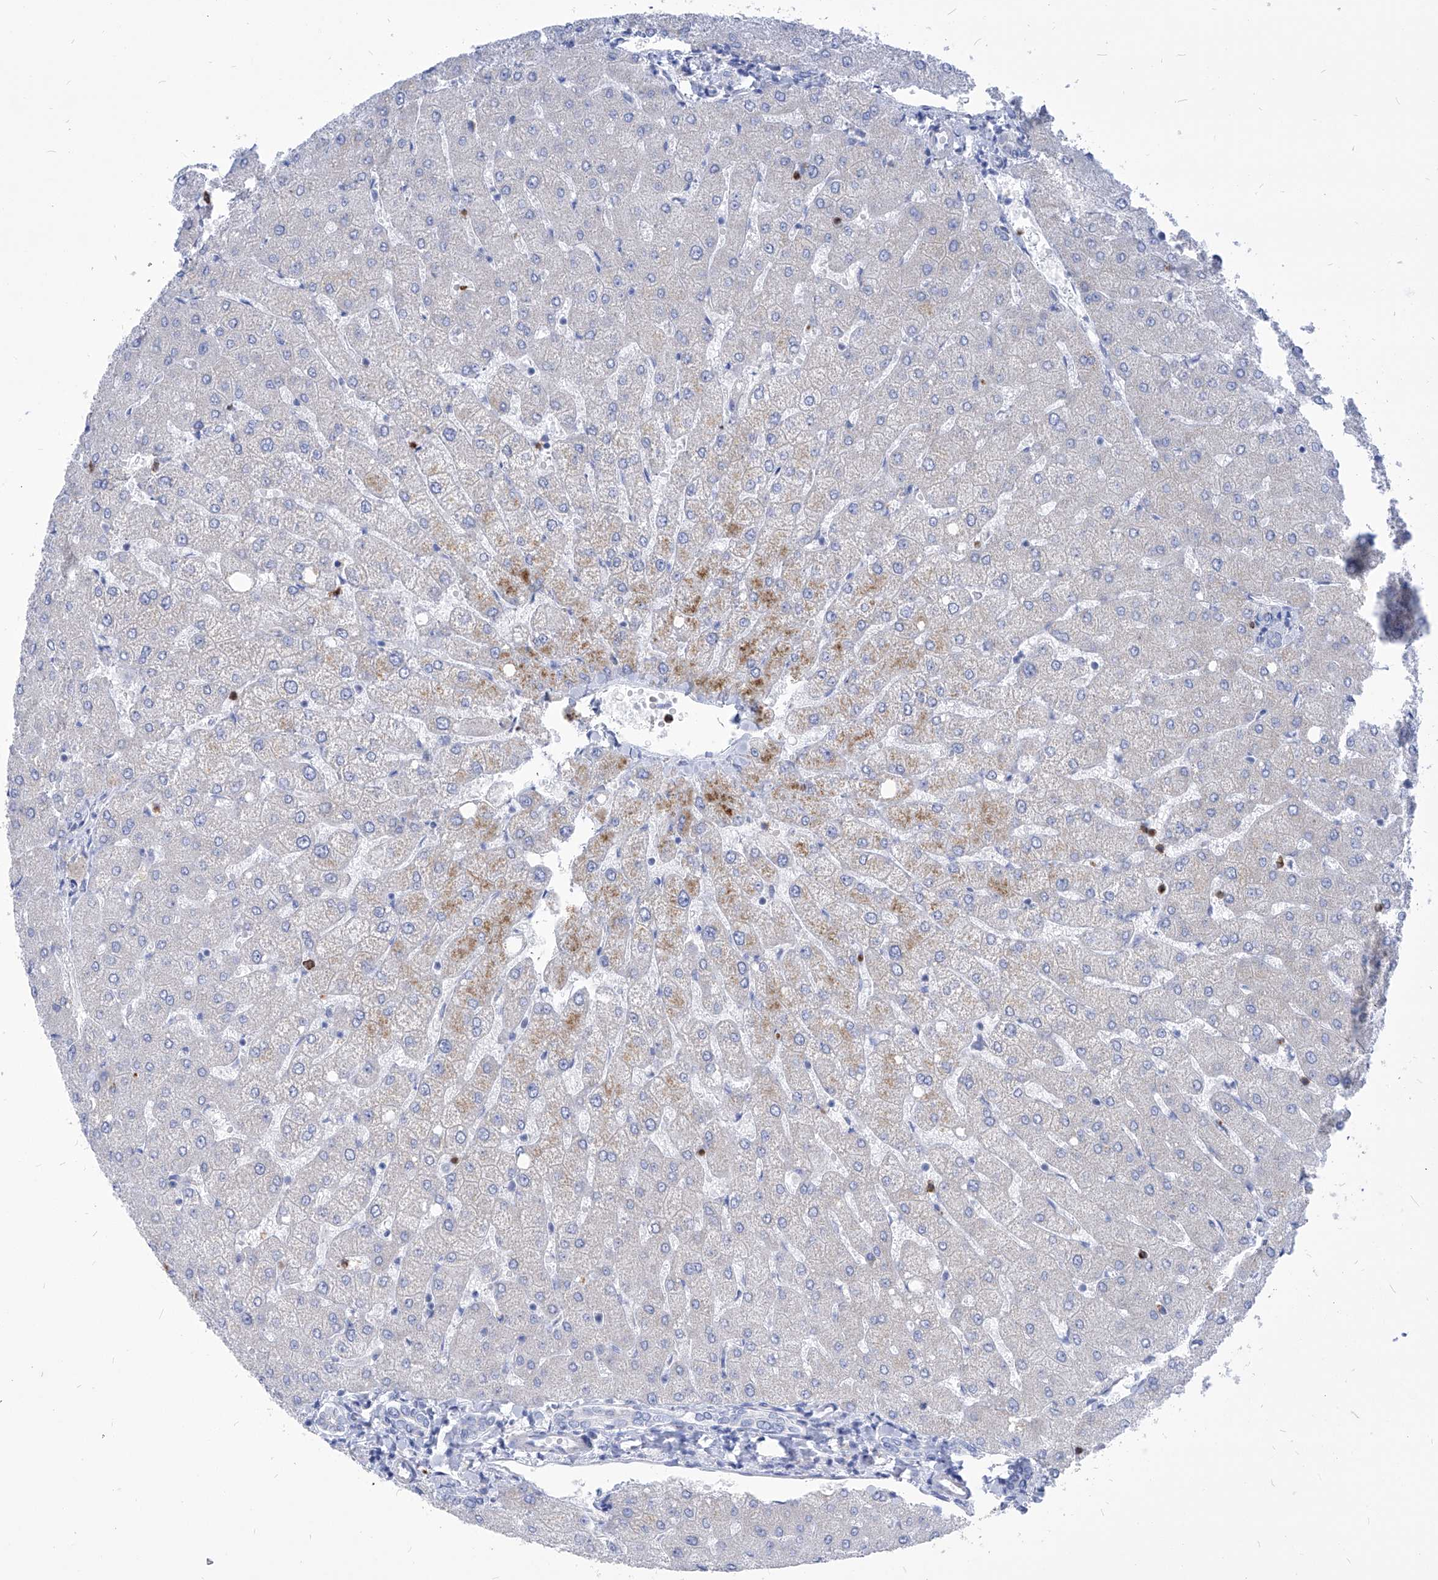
{"staining": {"intensity": "negative", "quantity": "none", "location": "none"}, "tissue": "liver", "cell_type": "Cholangiocytes", "image_type": "normal", "snomed": [{"axis": "morphology", "description": "Normal tissue, NOS"}, {"axis": "topography", "description": "Liver"}], "caption": "Normal liver was stained to show a protein in brown. There is no significant expression in cholangiocytes. (Brightfield microscopy of DAB (3,3'-diaminobenzidine) IHC at high magnification).", "gene": "COQ3", "patient": {"sex": "female", "age": 54}}